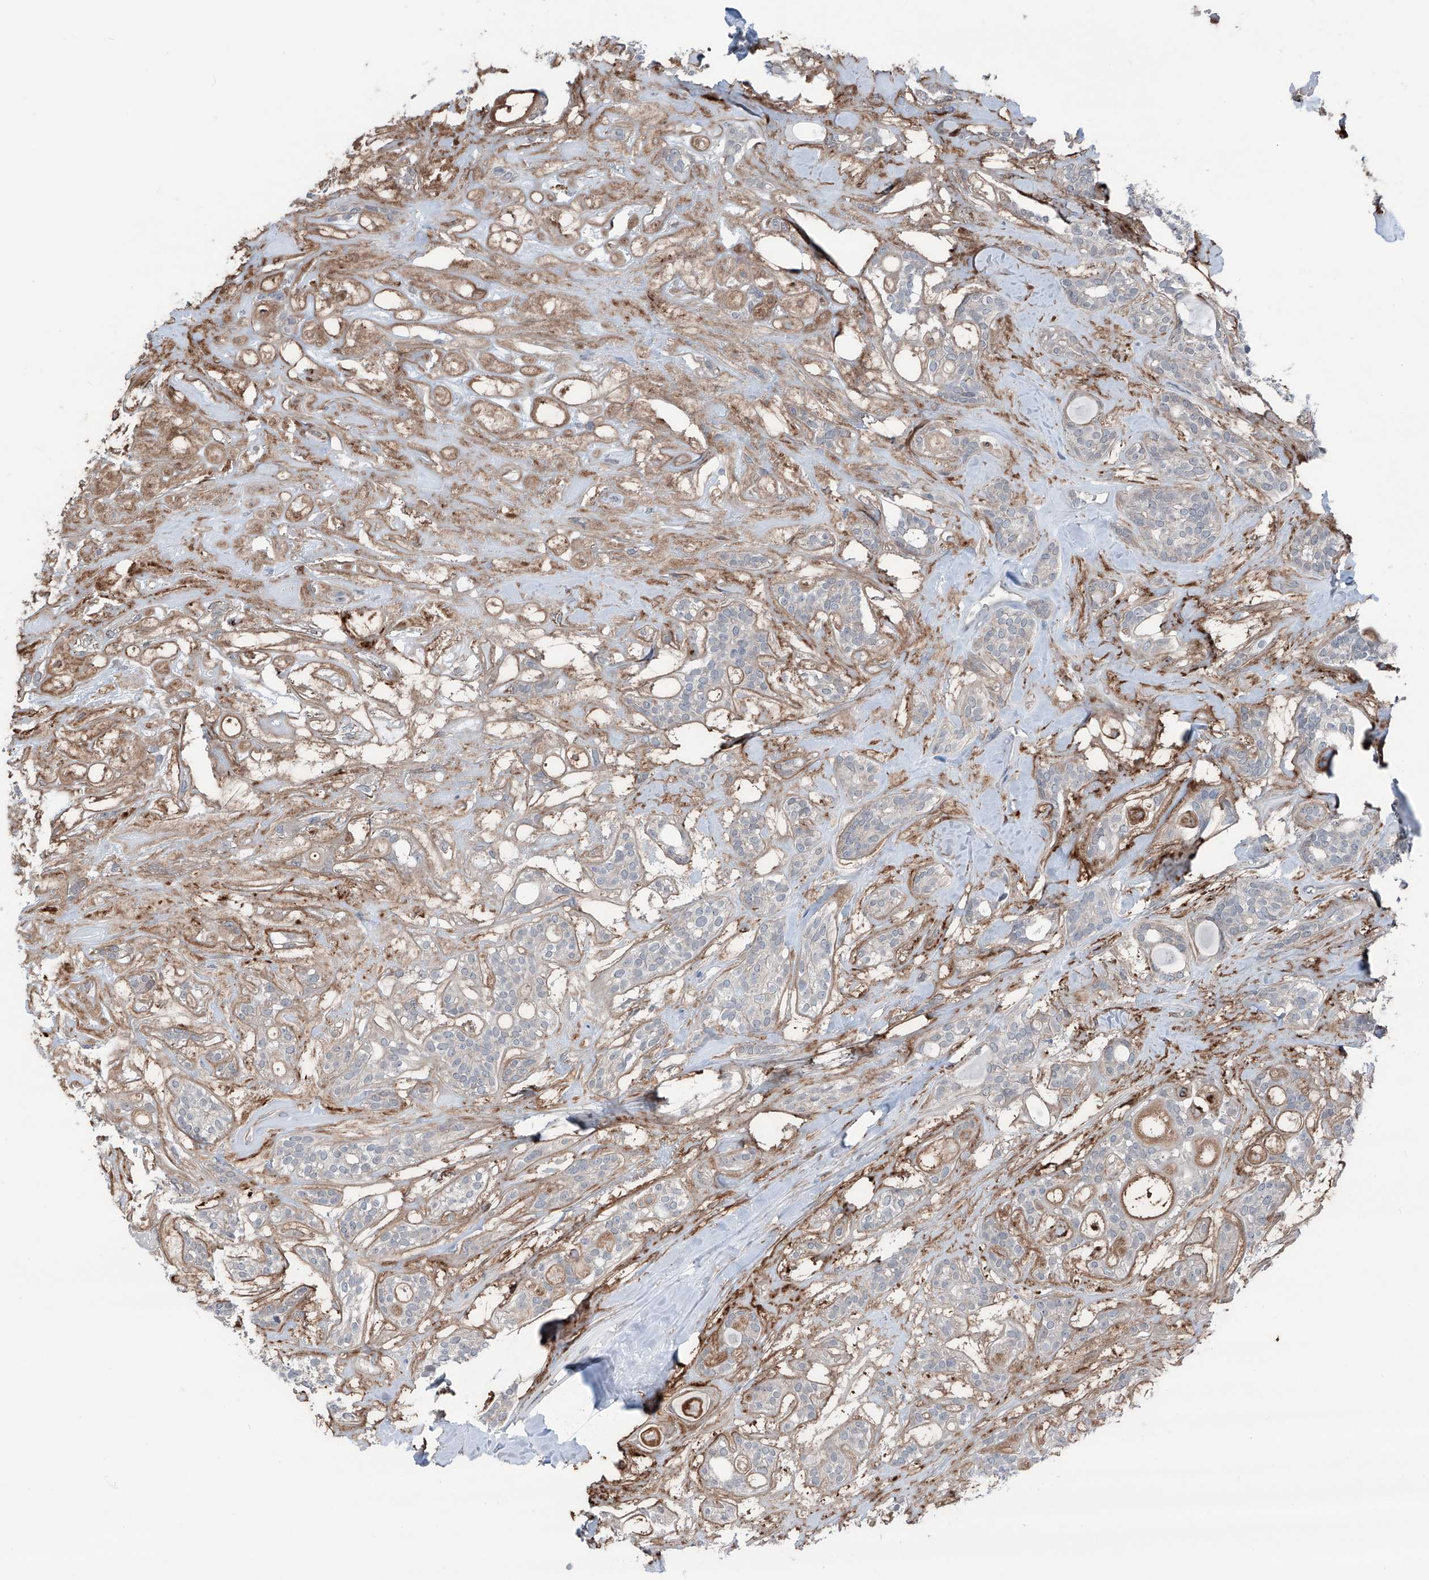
{"staining": {"intensity": "negative", "quantity": "none", "location": "none"}, "tissue": "head and neck cancer", "cell_type": "Tumor cells", "image_type": "cancer", "snomed": [{"axis": "morphology", "description": "Adenocarcinoma, NOS"}, {"axis": "topography", "description": "Head-Neck"}], "caption": "This is an IHC image of human head and neck adenocarcinoma. There is no expression in tumor cells.", "gene": "HSPB11", "patient": {"sex": "male", "age": 66}}